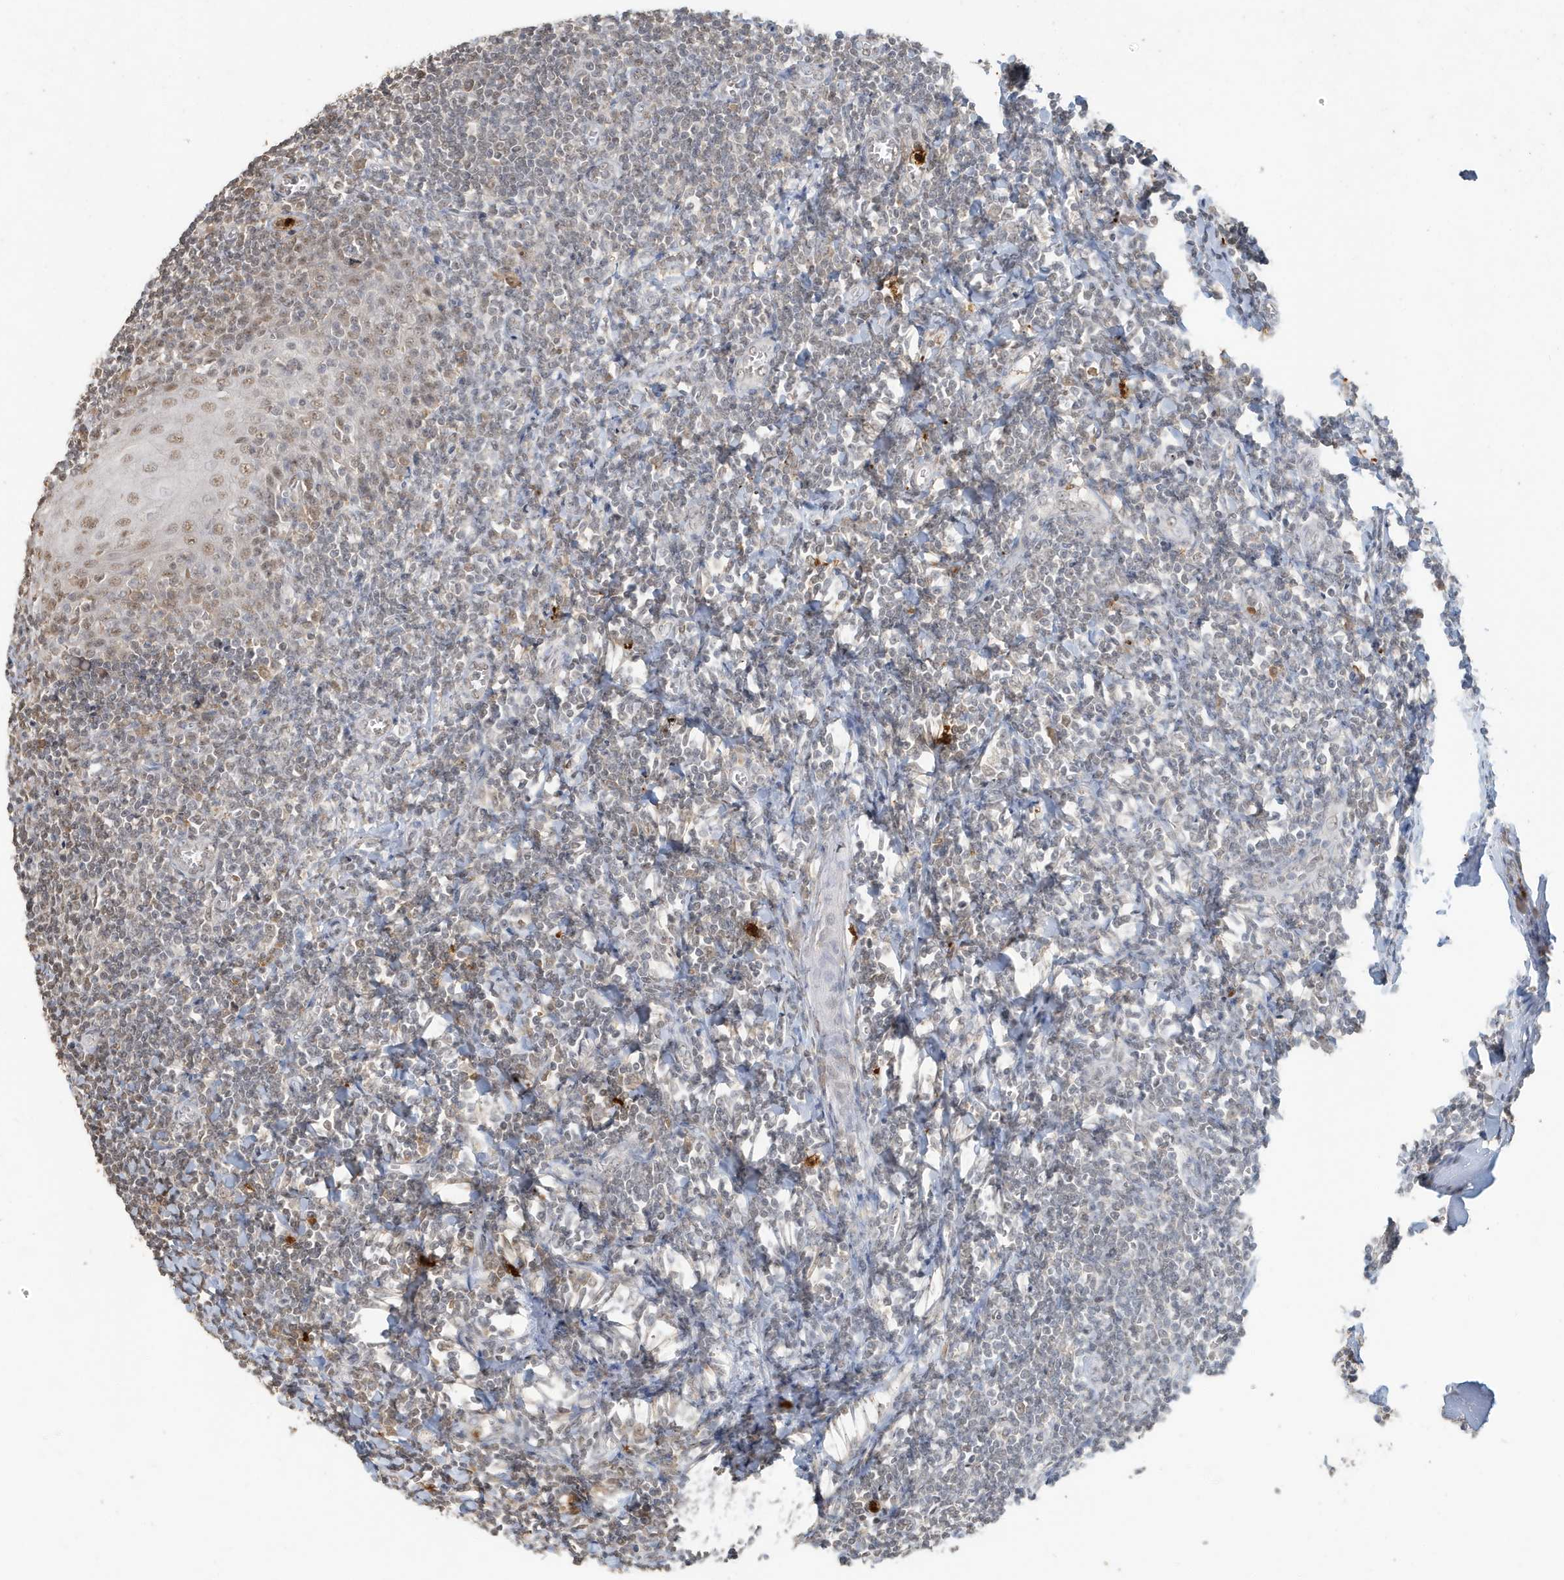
{"staining": {"intensity": "weak", "quantity": "<25%", "location": "nuclear"}, "tissue": "tonsil", "cell_type": "Germinal center cells", "image_type": "normal", "snomed": [{"axis": "morphology", "description": "Normal tissue, NOS"}, {"axis": "topography", "description": "Tonsil"}], "caption": "Germinal center cells are negative for protein expression in normal human tonsil. Brightfield microscopy of IHC stained with DAB (brown) and hematoxylin (blue), captured at high magnification.", "gene": "DEFA1", "patient": {"sex": "male", "age": 27}}